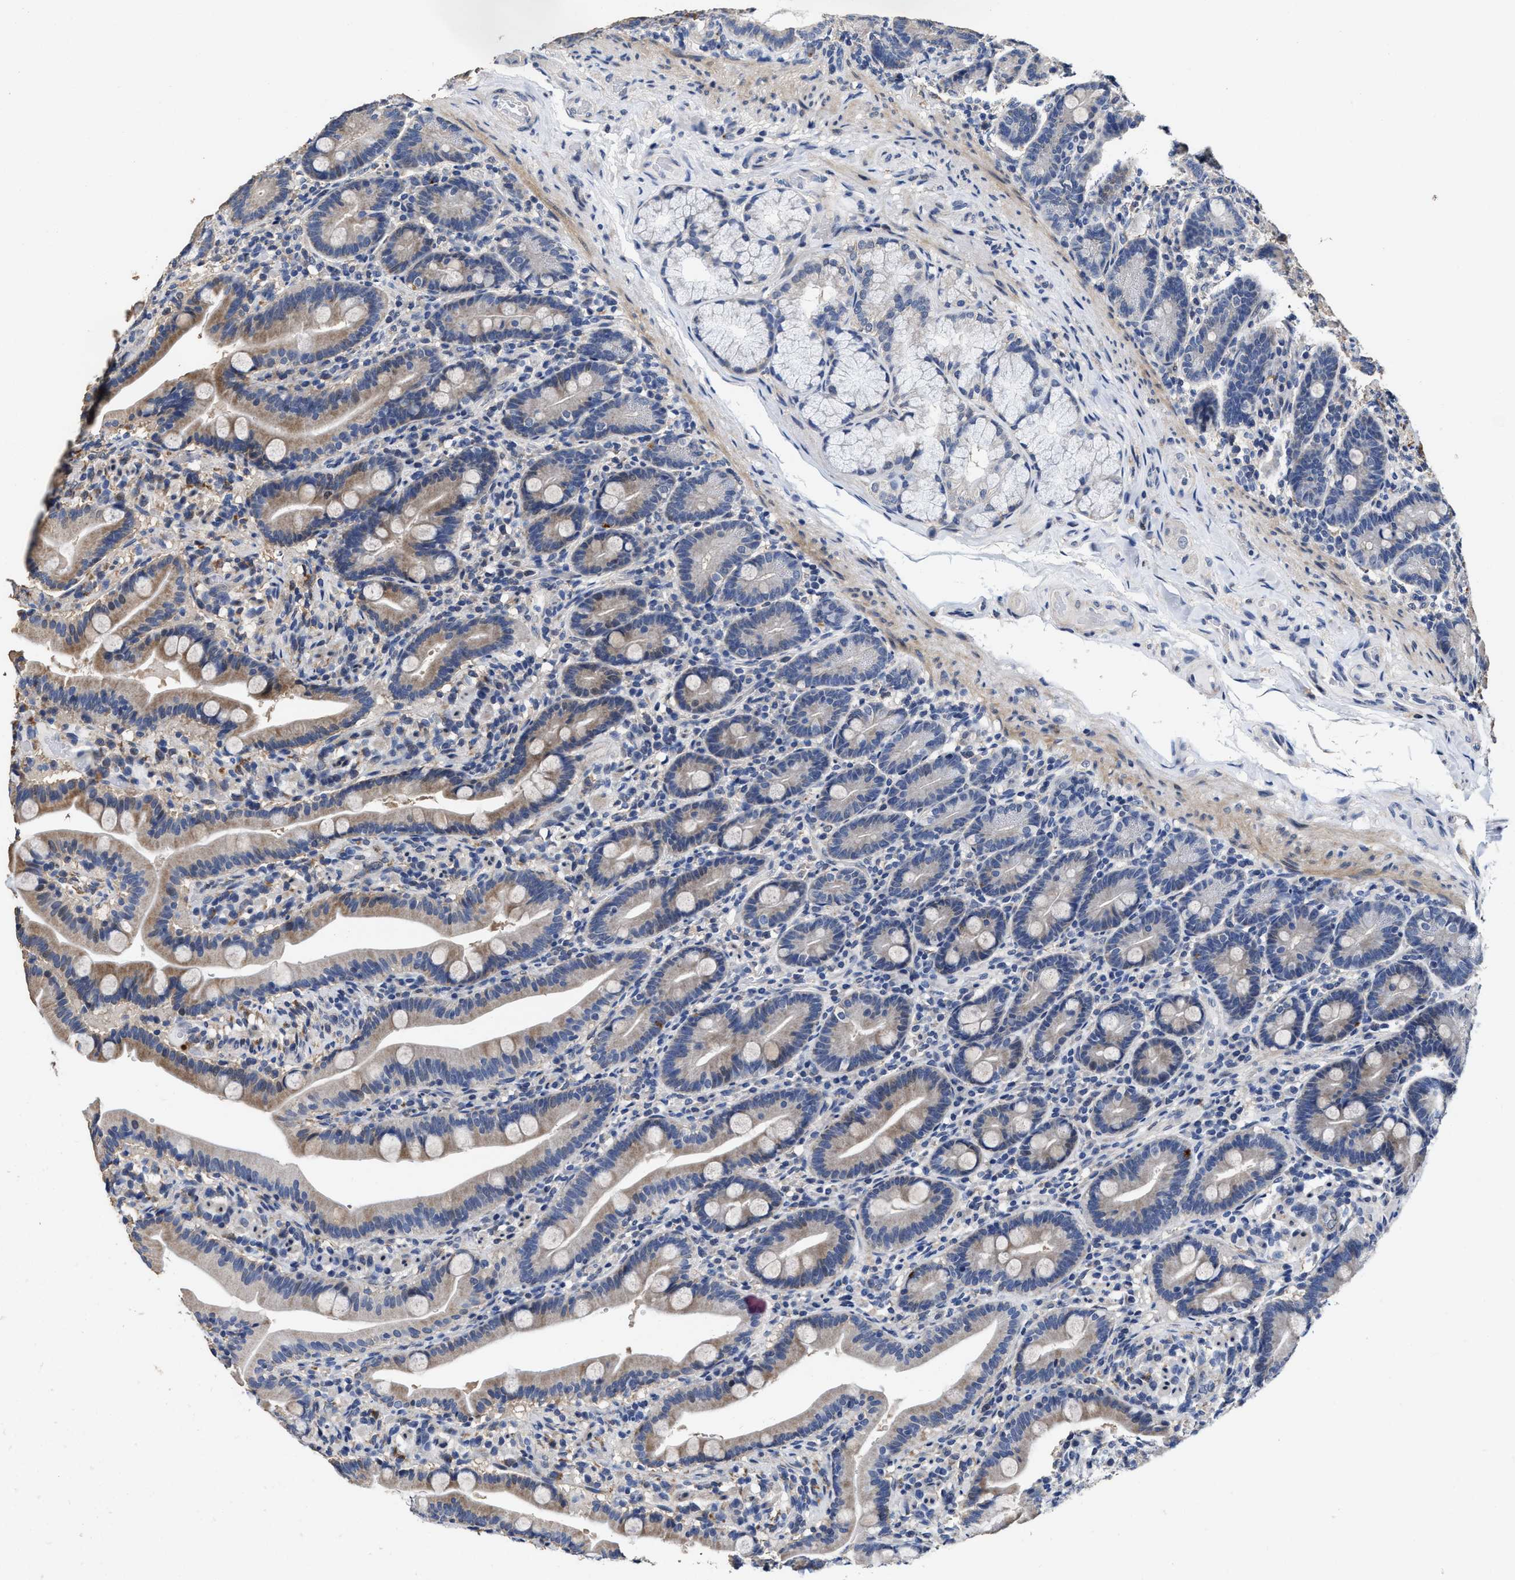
{"staining": {"intensity": "moderate", "quantity": "<25%", "location": "cytoplasmic/membranous"}, "tissue": "duodenum", "cell_type": "Glandular cells", "image_type": "normal", "snomed": [{"axis": "morphology", "description": "Normal tissue, NOS"}, {"axis": "topography", "description": "Duodenum"}], "caption": "The micrograph displays staining of normal duodenum, revealing moderate cytoplasmic/membranous protein expression (brown color) within glandular cells.", "gene": "ZFAT", "patient": {"sex": "male", "age": 54}}